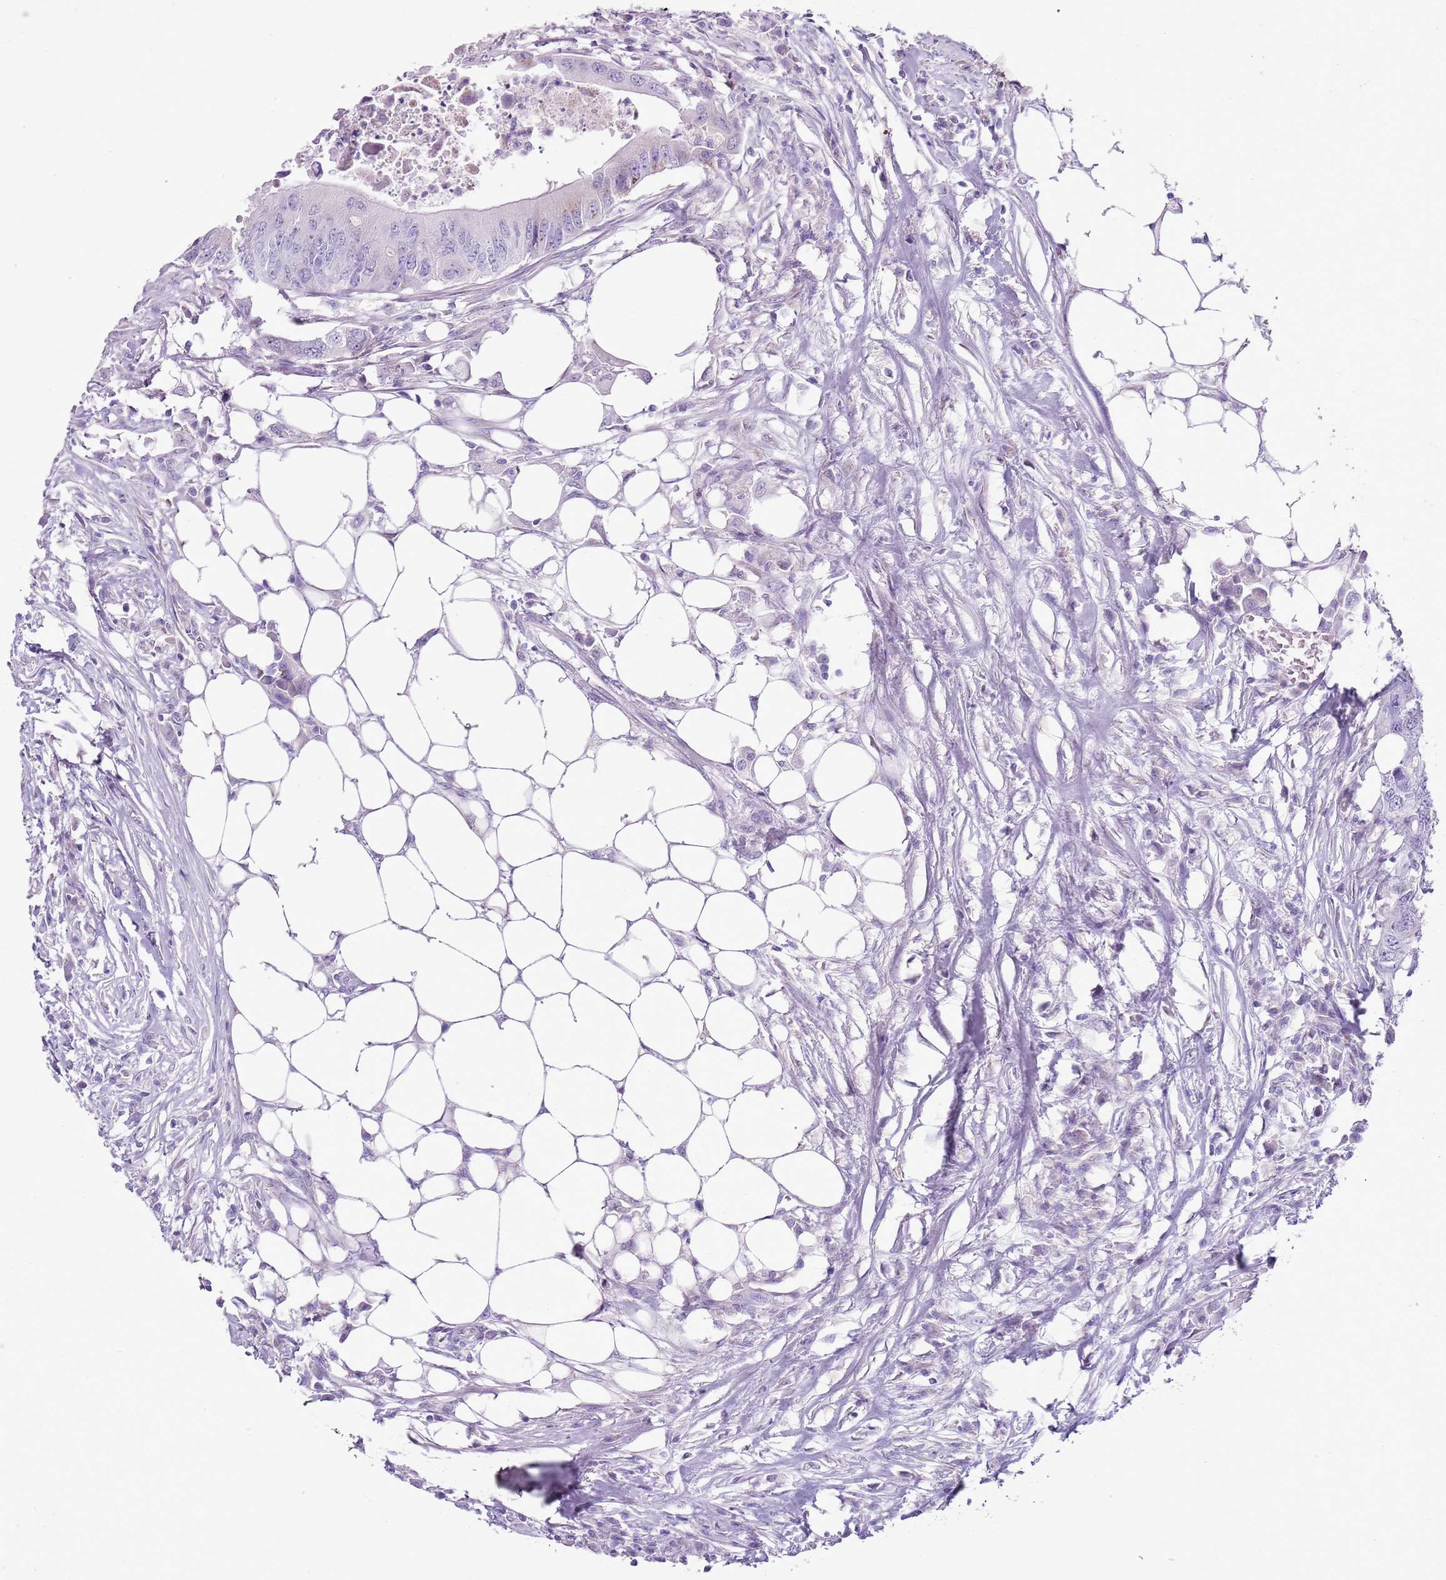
{"staining": {"intensity": "negative", "quantity": "none", "location": "none"}, "tissue": "colorectal cancer", "cell_type": "Tumor cells", "image_type": "cancer", "snomed": [{"axis": "morphology", "description": "Adenocarcinoma, NOS"}, {"axis": "topography", "description": "Colon"}], "caption": "Human adenocarcinoma (colorectal) stained for a protein using immunohistochemistry (IHC) displays no staining in tumor cells.", "gene": "CD177", "patient": {"sex": "male", "age": 71}}